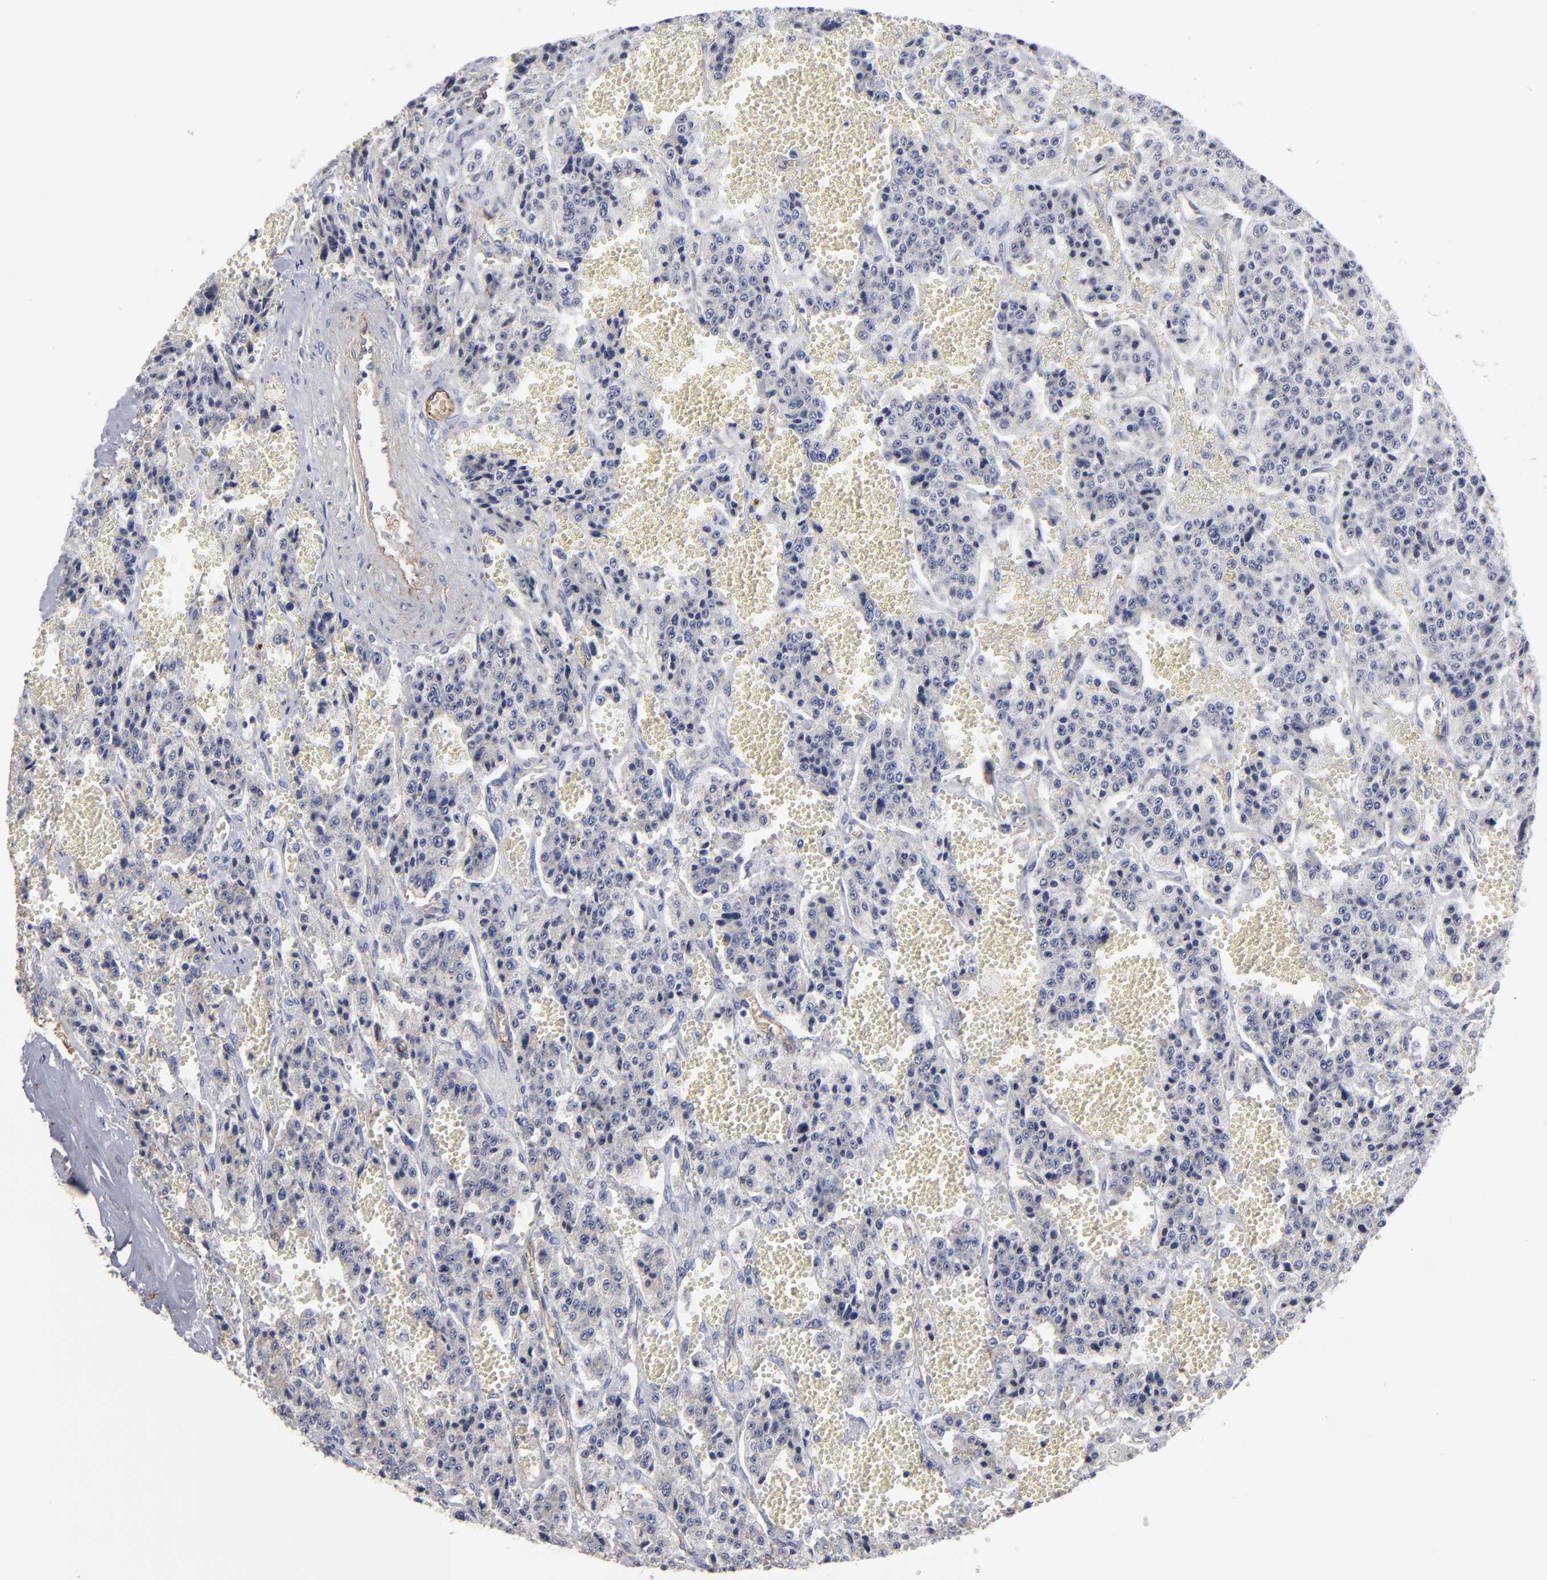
{"staining": {"intensity": "negative", "quantity": "none", "location": "none"}, "tissue": "carcinoid", "cell_type": "Tumor cells", "image_type": "cancer", "snomed": [{"axis": "morphology", "description": "Carcinoid, malignant, NOS"}, {"axis": "topography", "description": "Small intestine"}], "caption": "Tumor cells are negative for protein expression in human malignant carcinoid. Nuclei are stained in blue.", "gene": "TM4SF1", "patient": {"sex": "male", "age": 52}}